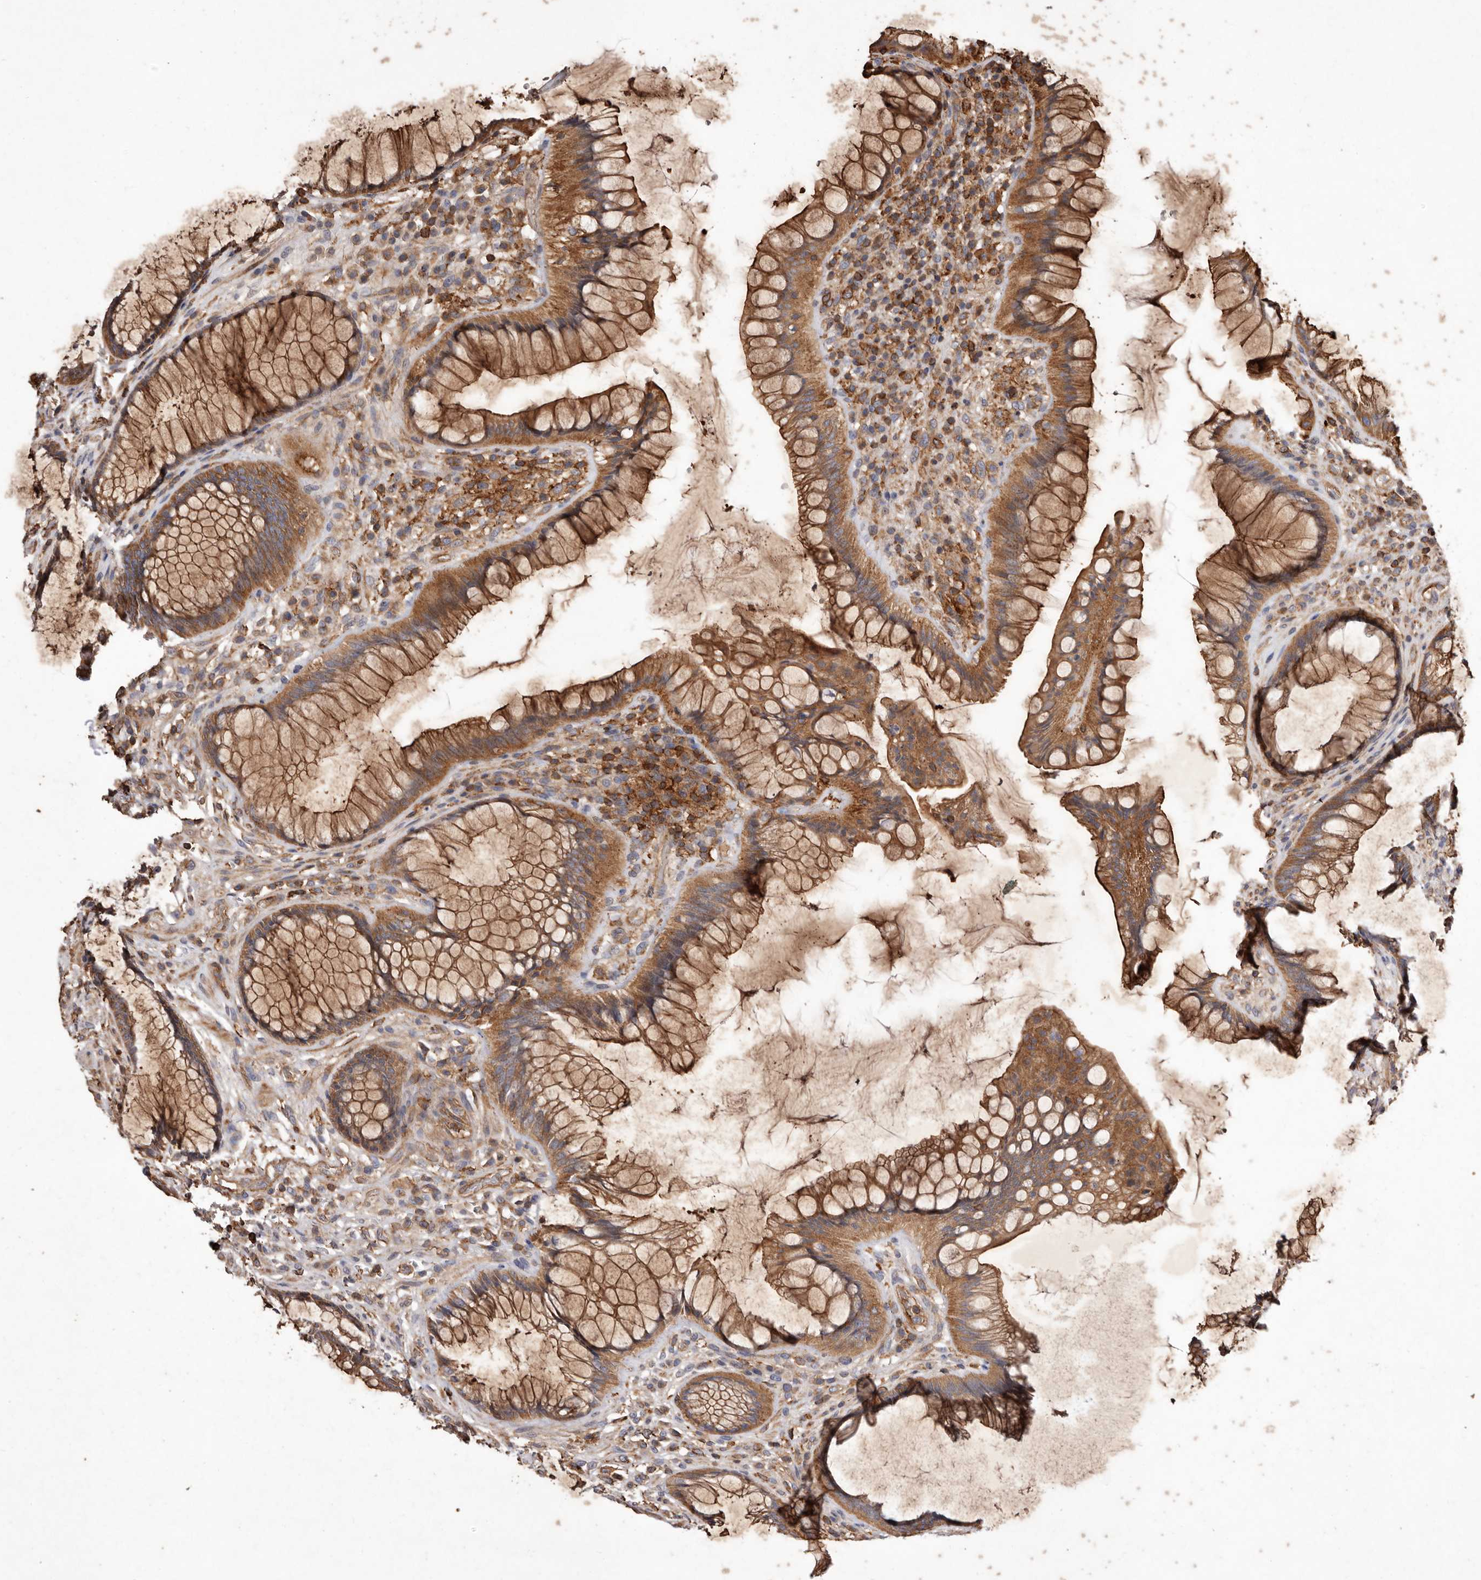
{"staining": {"intensity": "strong", "quantity": ">75%", "location": "cytoplasmic/membranous"}, "tissue": "rectum", "cell_type": "Glandular cells", "image_type": "normal", "snomed": [{"axis": "morphology", "description": "Normal tissue, NOS"}, {"axis": "topography", "description": "Rectum"}], "caption": "Immunohistochemistry image of benign rectum: rectum stained using immunohistochemistry (IHC) displays high levels of strong protein expression localized specifically in the cytoplasmic/membranous of glandular cells, appearing as a cytoplasmic/membranous brown color.", "gene": "COQ8B", "patient": {"sex": "male", "age": 51}}